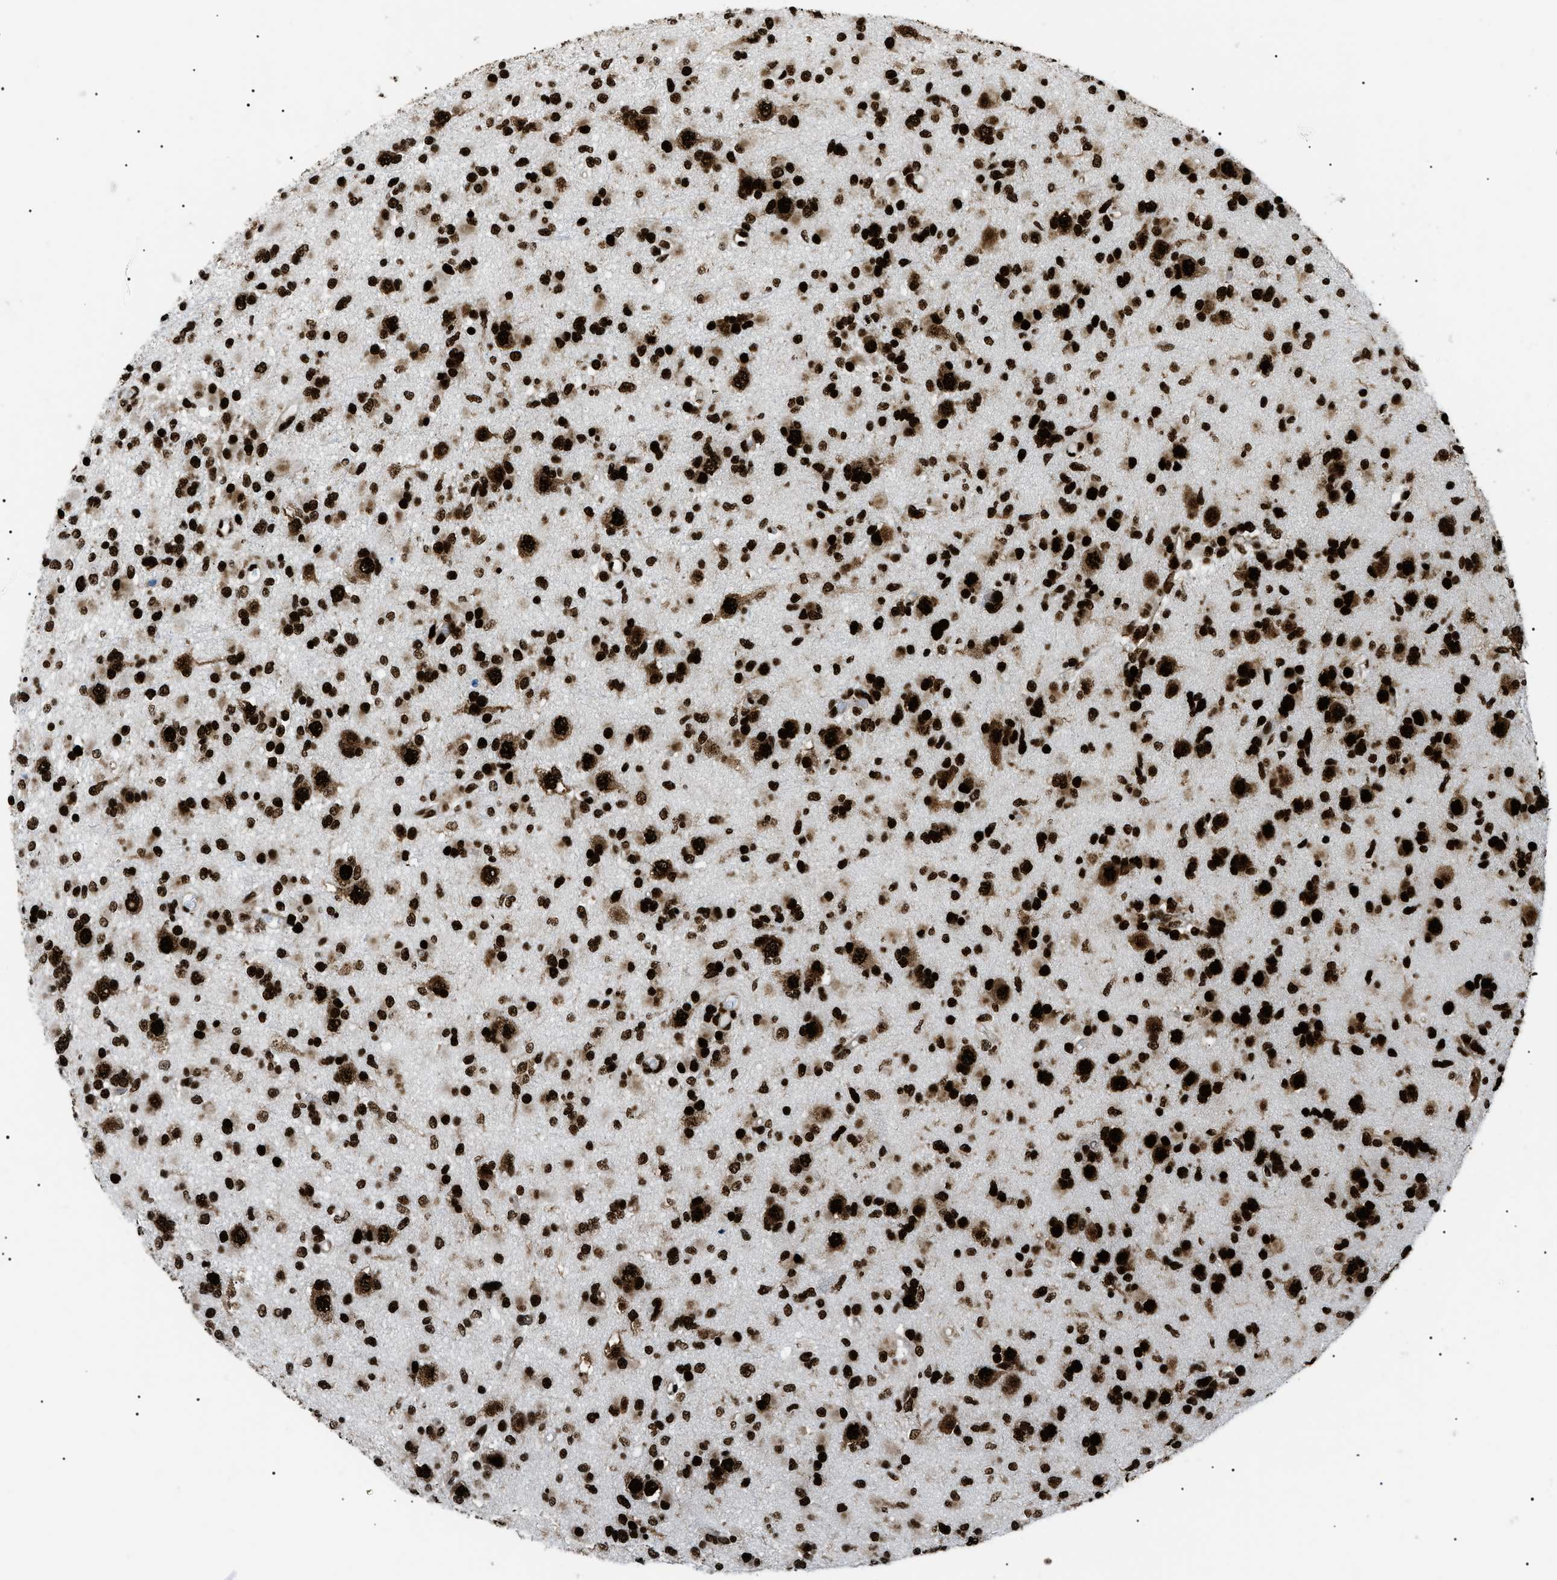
{"staining": {"intensity": "strong", "quantity": ">75%", "location": "nuclear"}, "tissue": "glioma", "cell_type": "Tumor cells", "image_type": "cancer", "snomed": [{"axis": "morphology", "description": "Glioma, malignant, Low grade"}, {"axis": "topography", "description": "Brain"}], "caption": "Immunohistochemical staining of malignant glioma (low-grade) displays high levels of strong nuclear positivity in about >75% of tumor cells.", "gene": "HNRNPK", "patient": {"sex": "female", "age": 22}}